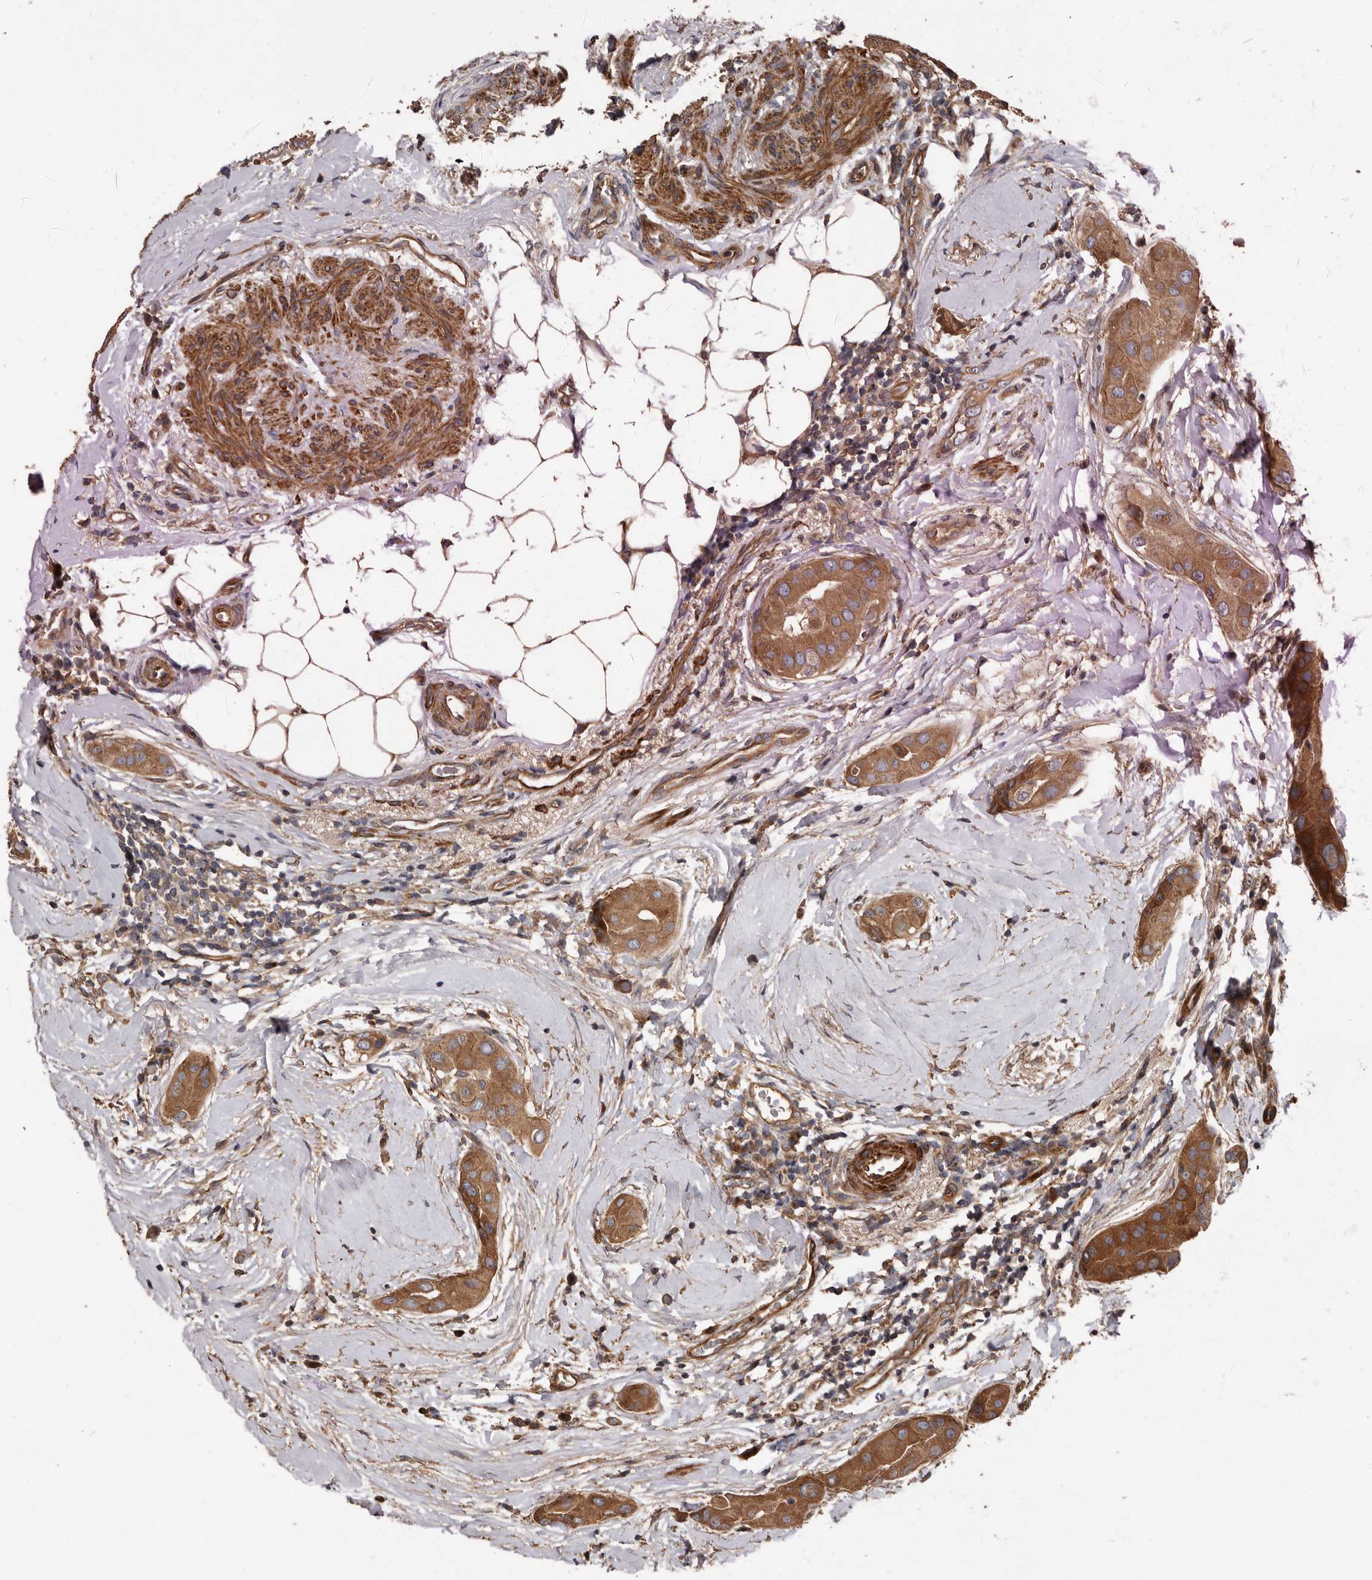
{"staining": {"intensity": "moderate", "quantity": ">75%", "location": "cytoplasmic/membranous"}, "tissue": "thyroid cancer", "cell_type": "Tumor cells", "image_type": "cancer", "snomed": [{"axis": "morphology", "description": "Papillary adenocarcinoma, NOS"}, {"axis": "topography", "description": "Thyroid gland"}], "caption": "Papillary adenocarcinoma (thyroid) stained with a protein marker demonstrates moderate staining in tumor cells.", "gene": "ARHGEF5", "patient": {"sex": "male", "age": 33}}